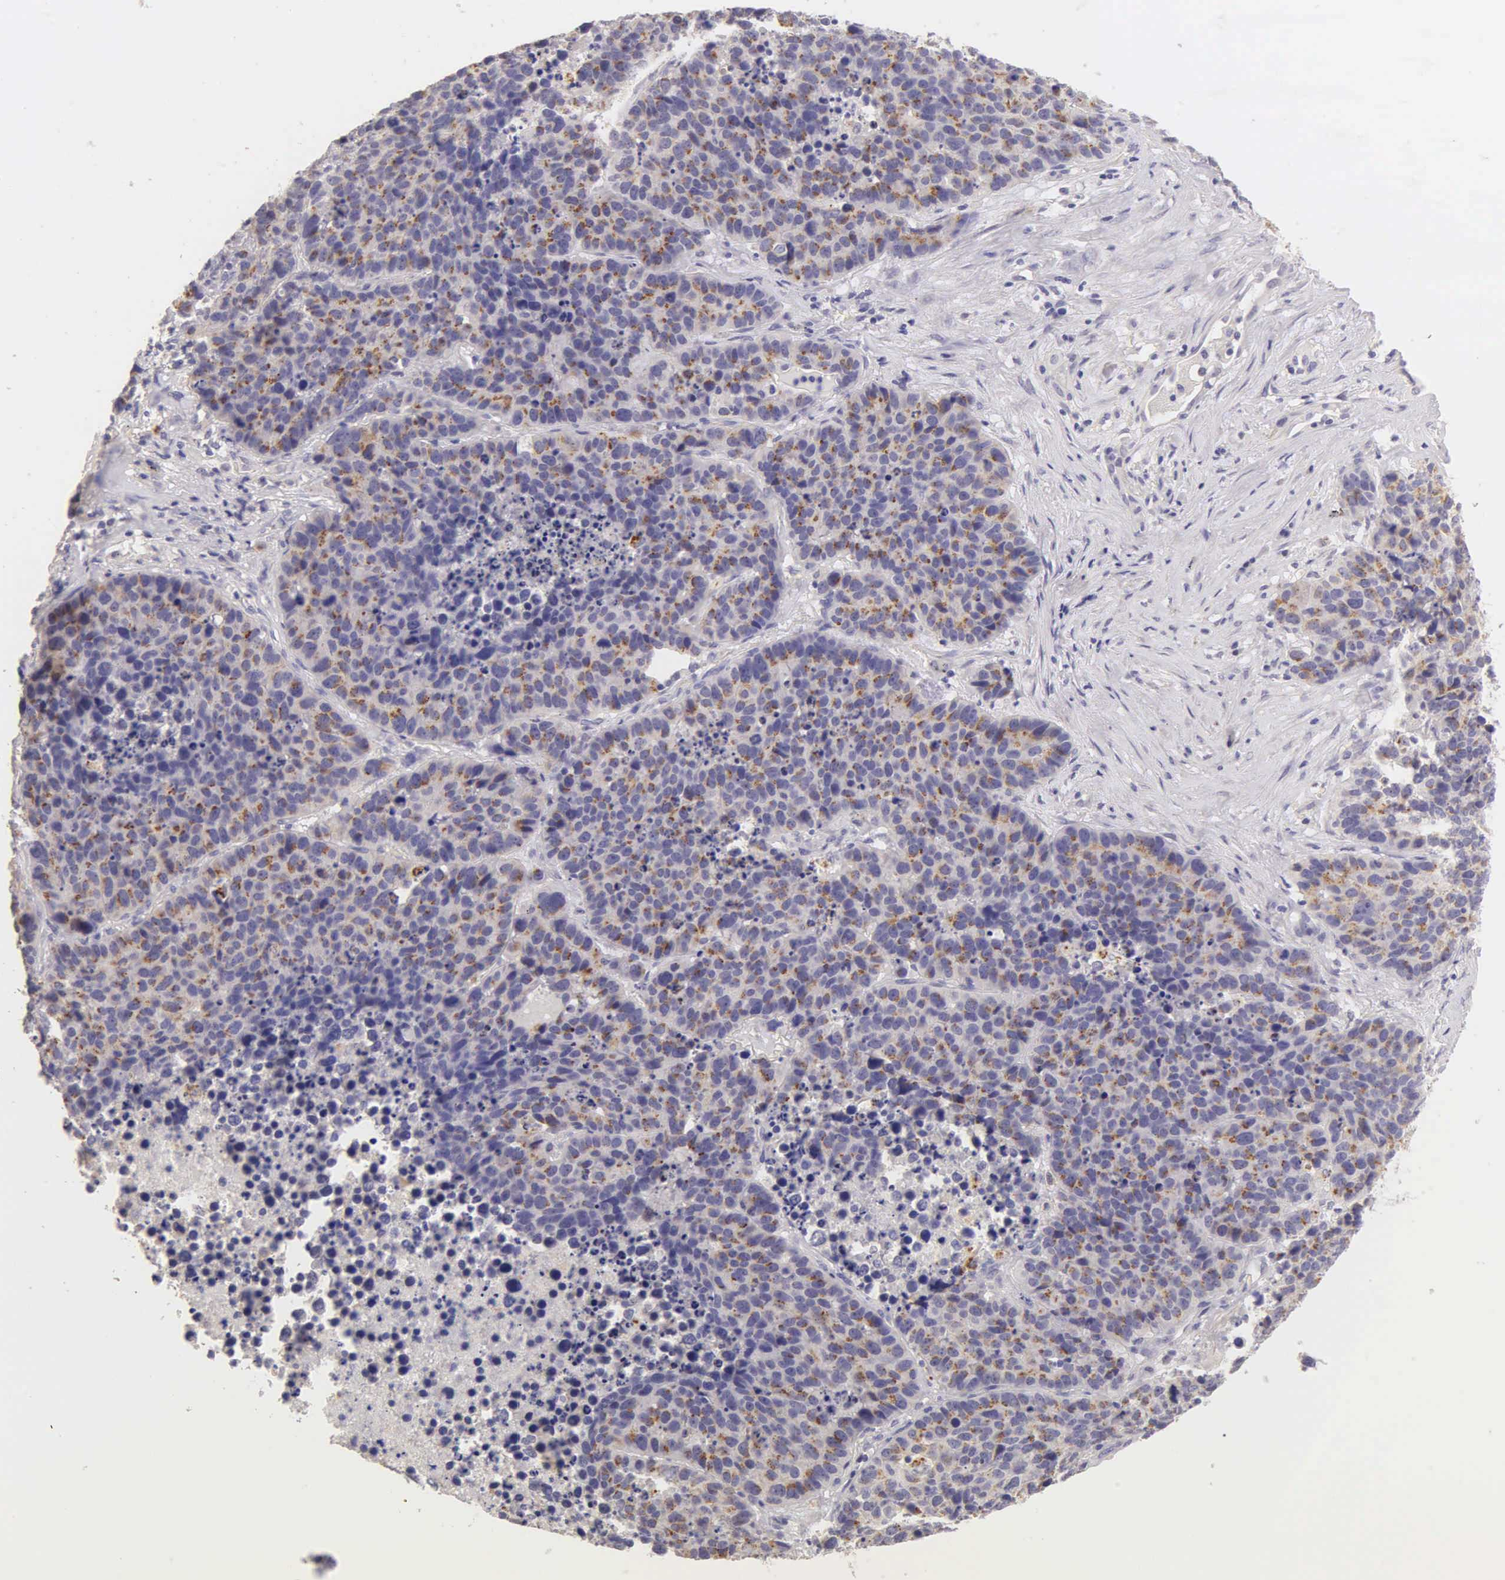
{"staining": {"intensity": "weak", "quantity": "<25%", "location": "cytoplasmic/membranous"}, "tissue": "lung cancer", "cell_type": "Tumor cells", "image_type": "cancer", "snomed": [{"axis": "morphology", "description": "Carcinoid, malignant, NOS"}, {"axis": "topography", "description": "Lung"}], "caption": "DAB immunohistochemical staining of human lung cancer (malignant carcinoid) demonstrates no significant expression in tumor cells.", "gene": "ESR1", "patient": {"sex": "male", "age": 60}}